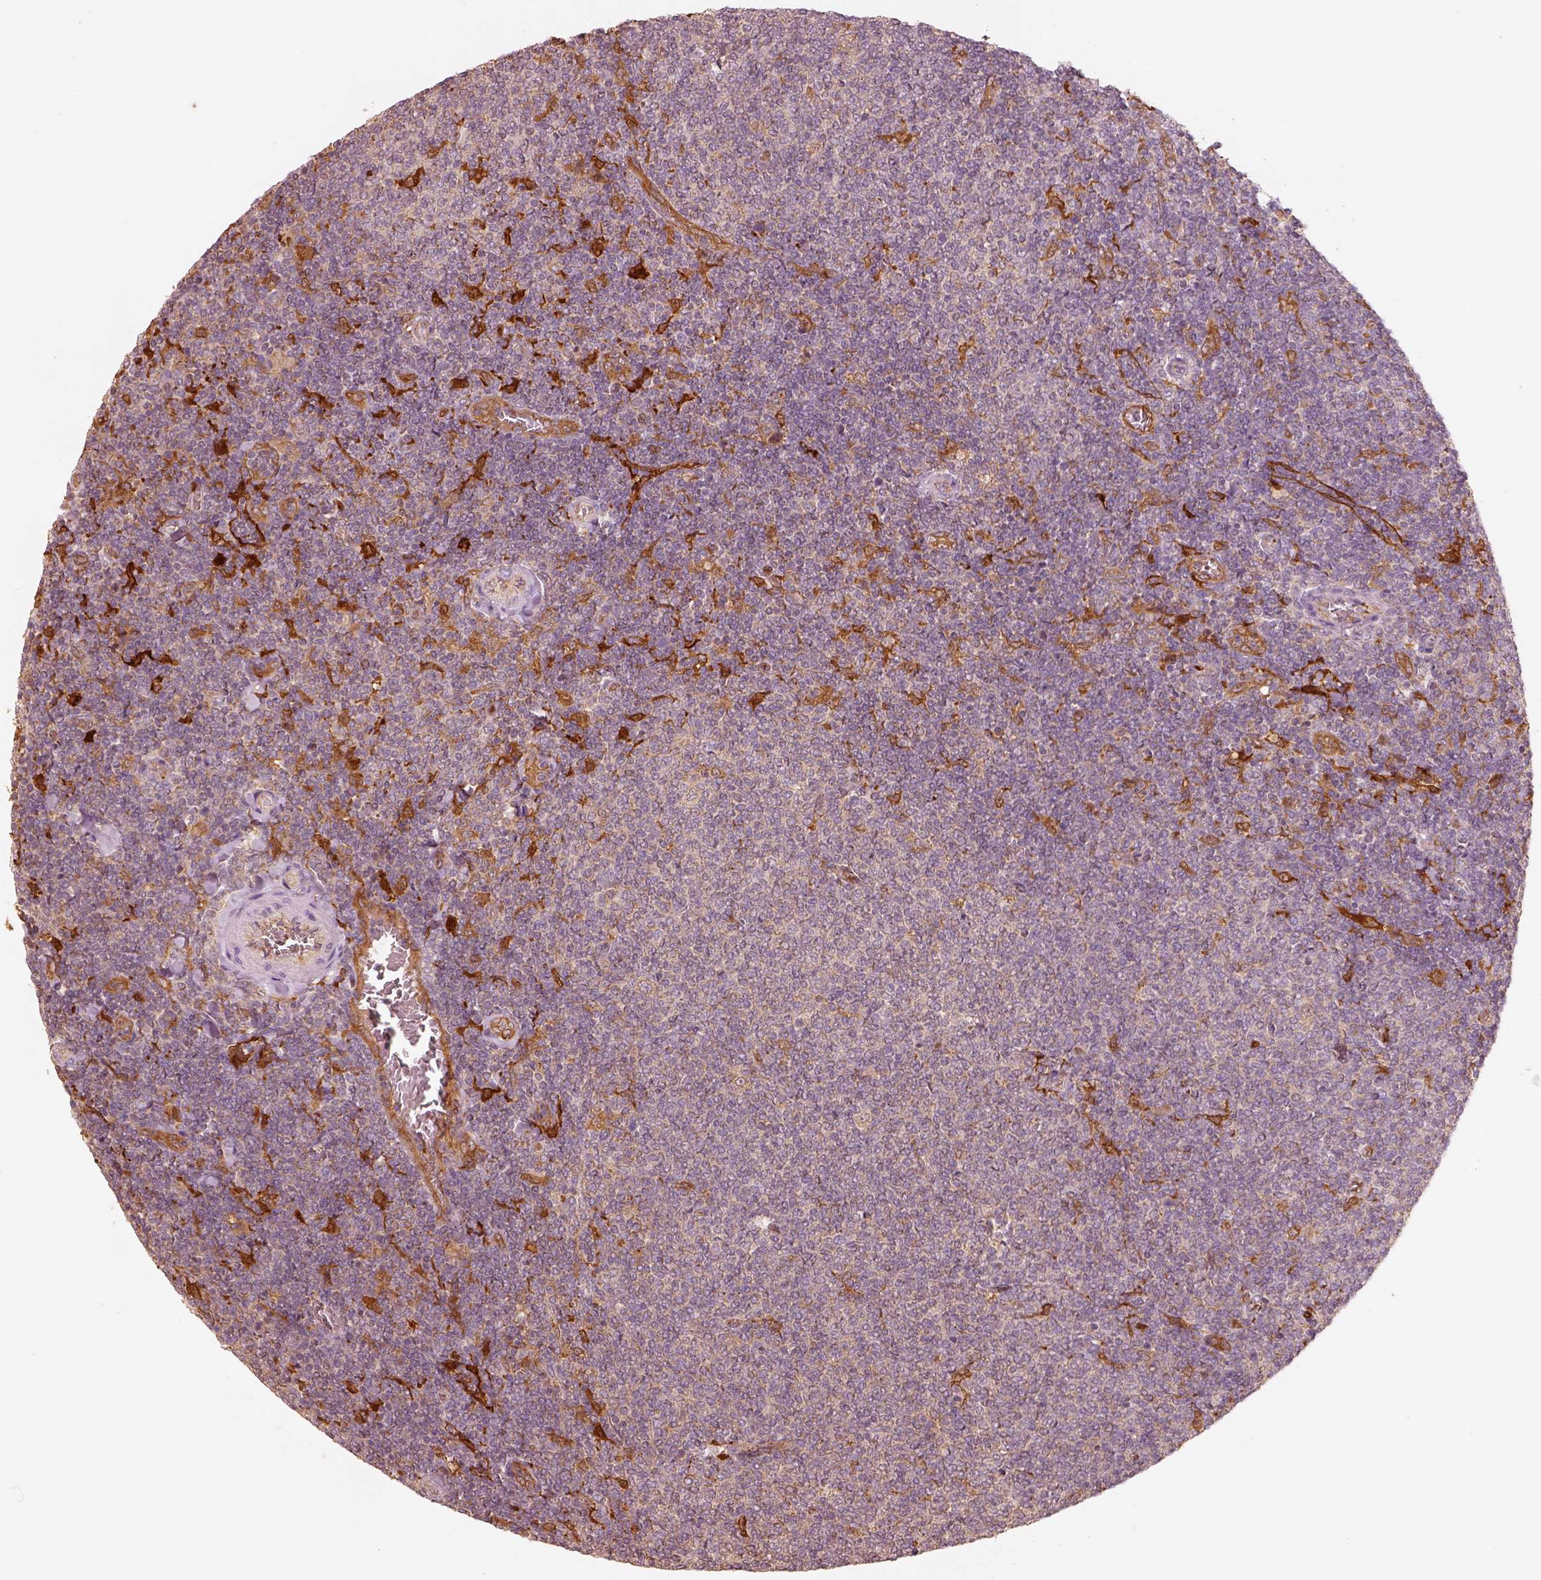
{"staining": {"intensity": "negative", "quantity": "none", "location": "none"}, "tissue": "lymphoma", "cell_type": "Tumor cells", "image_type": "cancer", "snomed": [{"axis": "morphology", "description": "Malignant lymphoma, non-Hodgkin's type, Low grade"}, {"axis": "topography", "description": "Lymph node"}], "caption": "Low-grade malignant lymphoma, non-Hodgkin's type was stained to show a protein in brown. There is no significant expression in tumor cells. (Immunohistochemistry (ihc), brightfield microscopy, high magnification).", "gene": "FSCN1", "patient": {"sex": "male", "age": 52}}